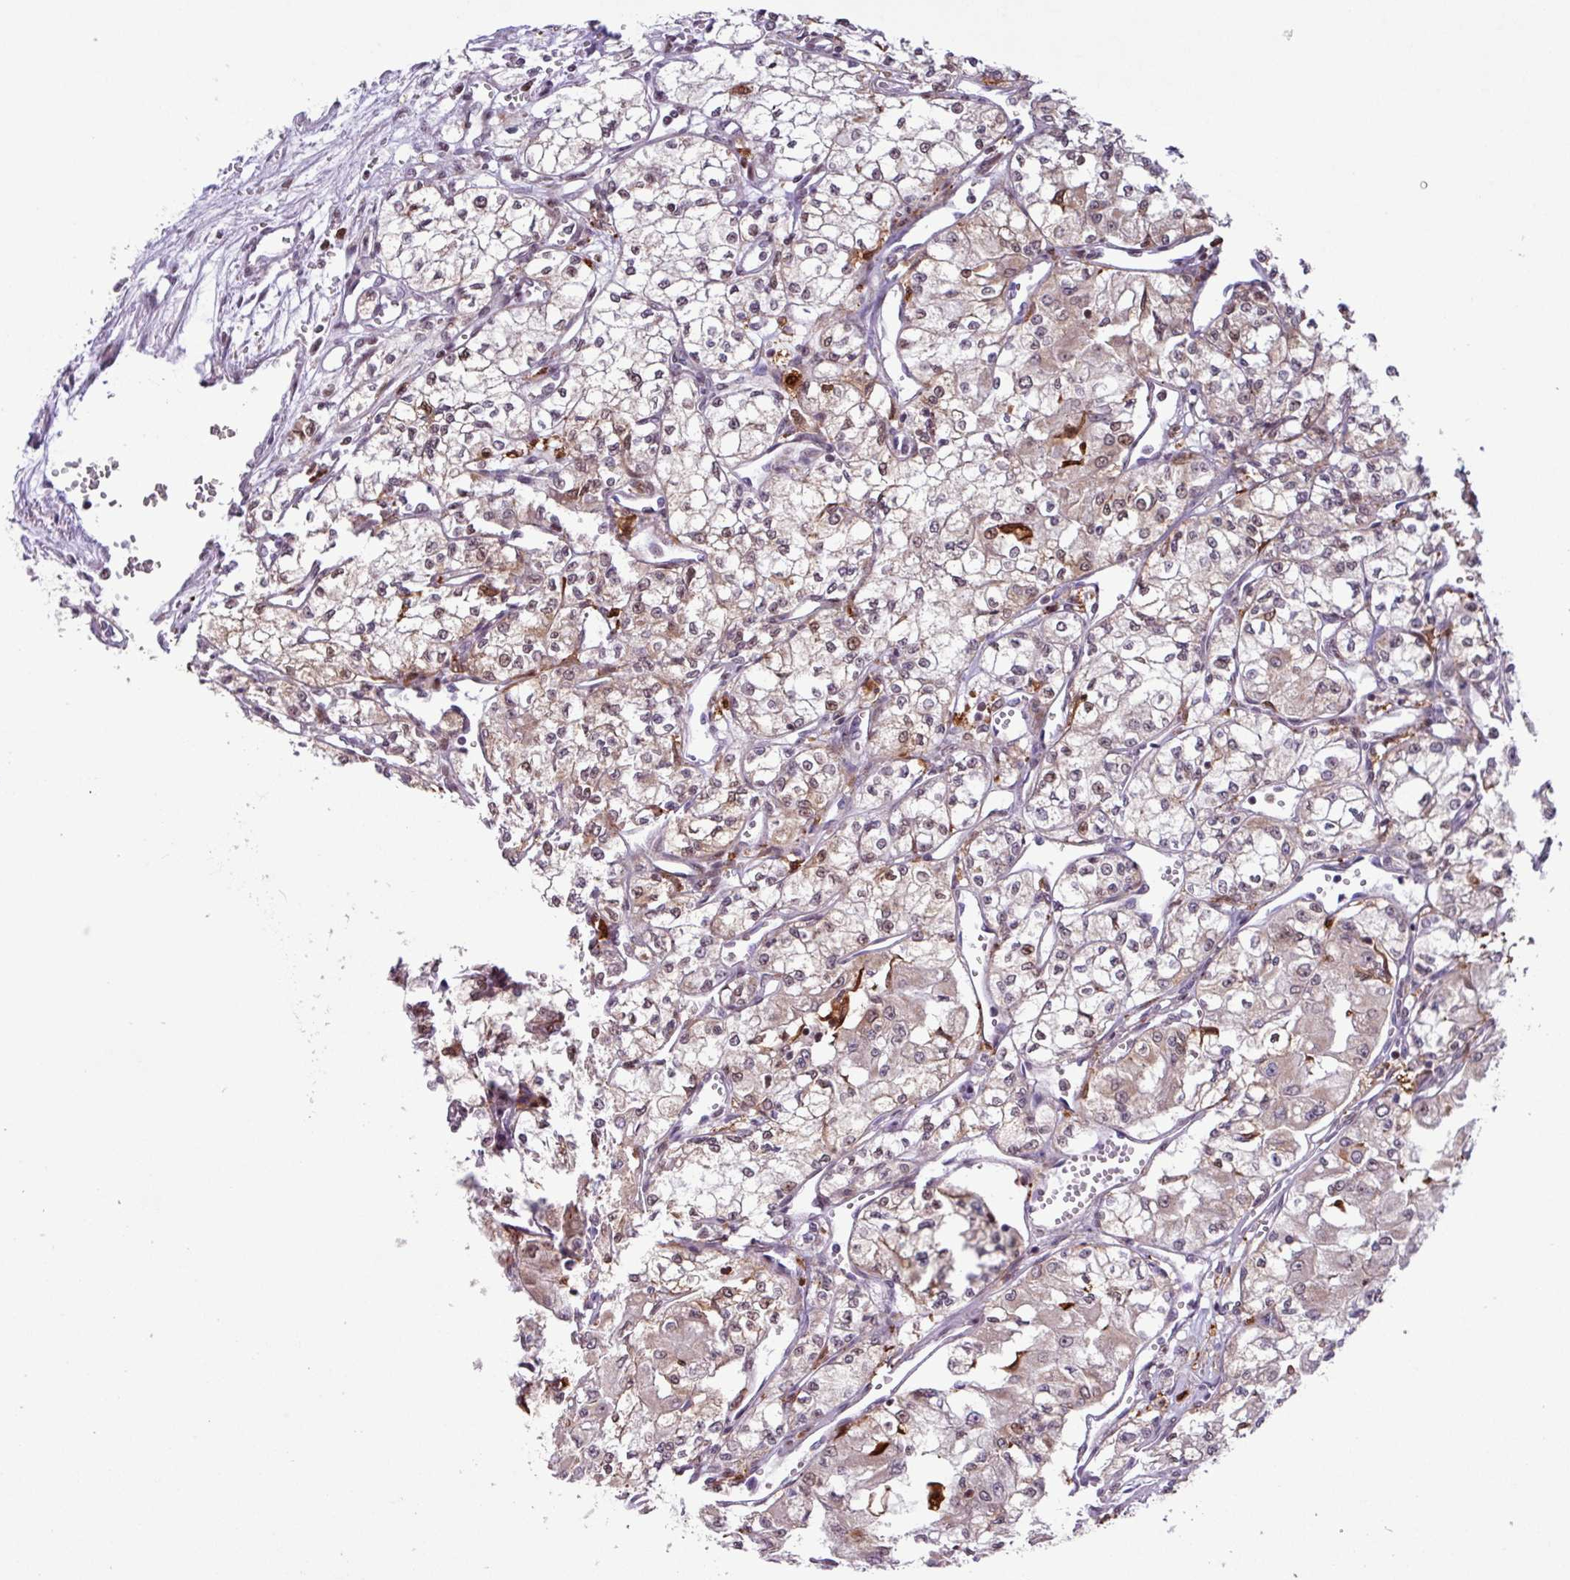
{"staining": {"intensity": "weak", "quantity": ">75%", "location": "cytoplasmic/membranous,nuclear"}, "tissue": "renal cancer", "cell_type": "Tumor cells", "image_type": "cancer", "snomed": [{"axis": "morphology", "description": "Adenocarcinoma, NOS"}, {"axis": "topography", "description": "Kidney"}], "caption": "The histopathology image exhibits staining of renal adenocarcinoma, revealing weak cytoplasmic/membranous and nuclear protein staining (brown color) within tumor cells.", "gene": "BRD3", "patient": {"sex": "male", "age": 59}}